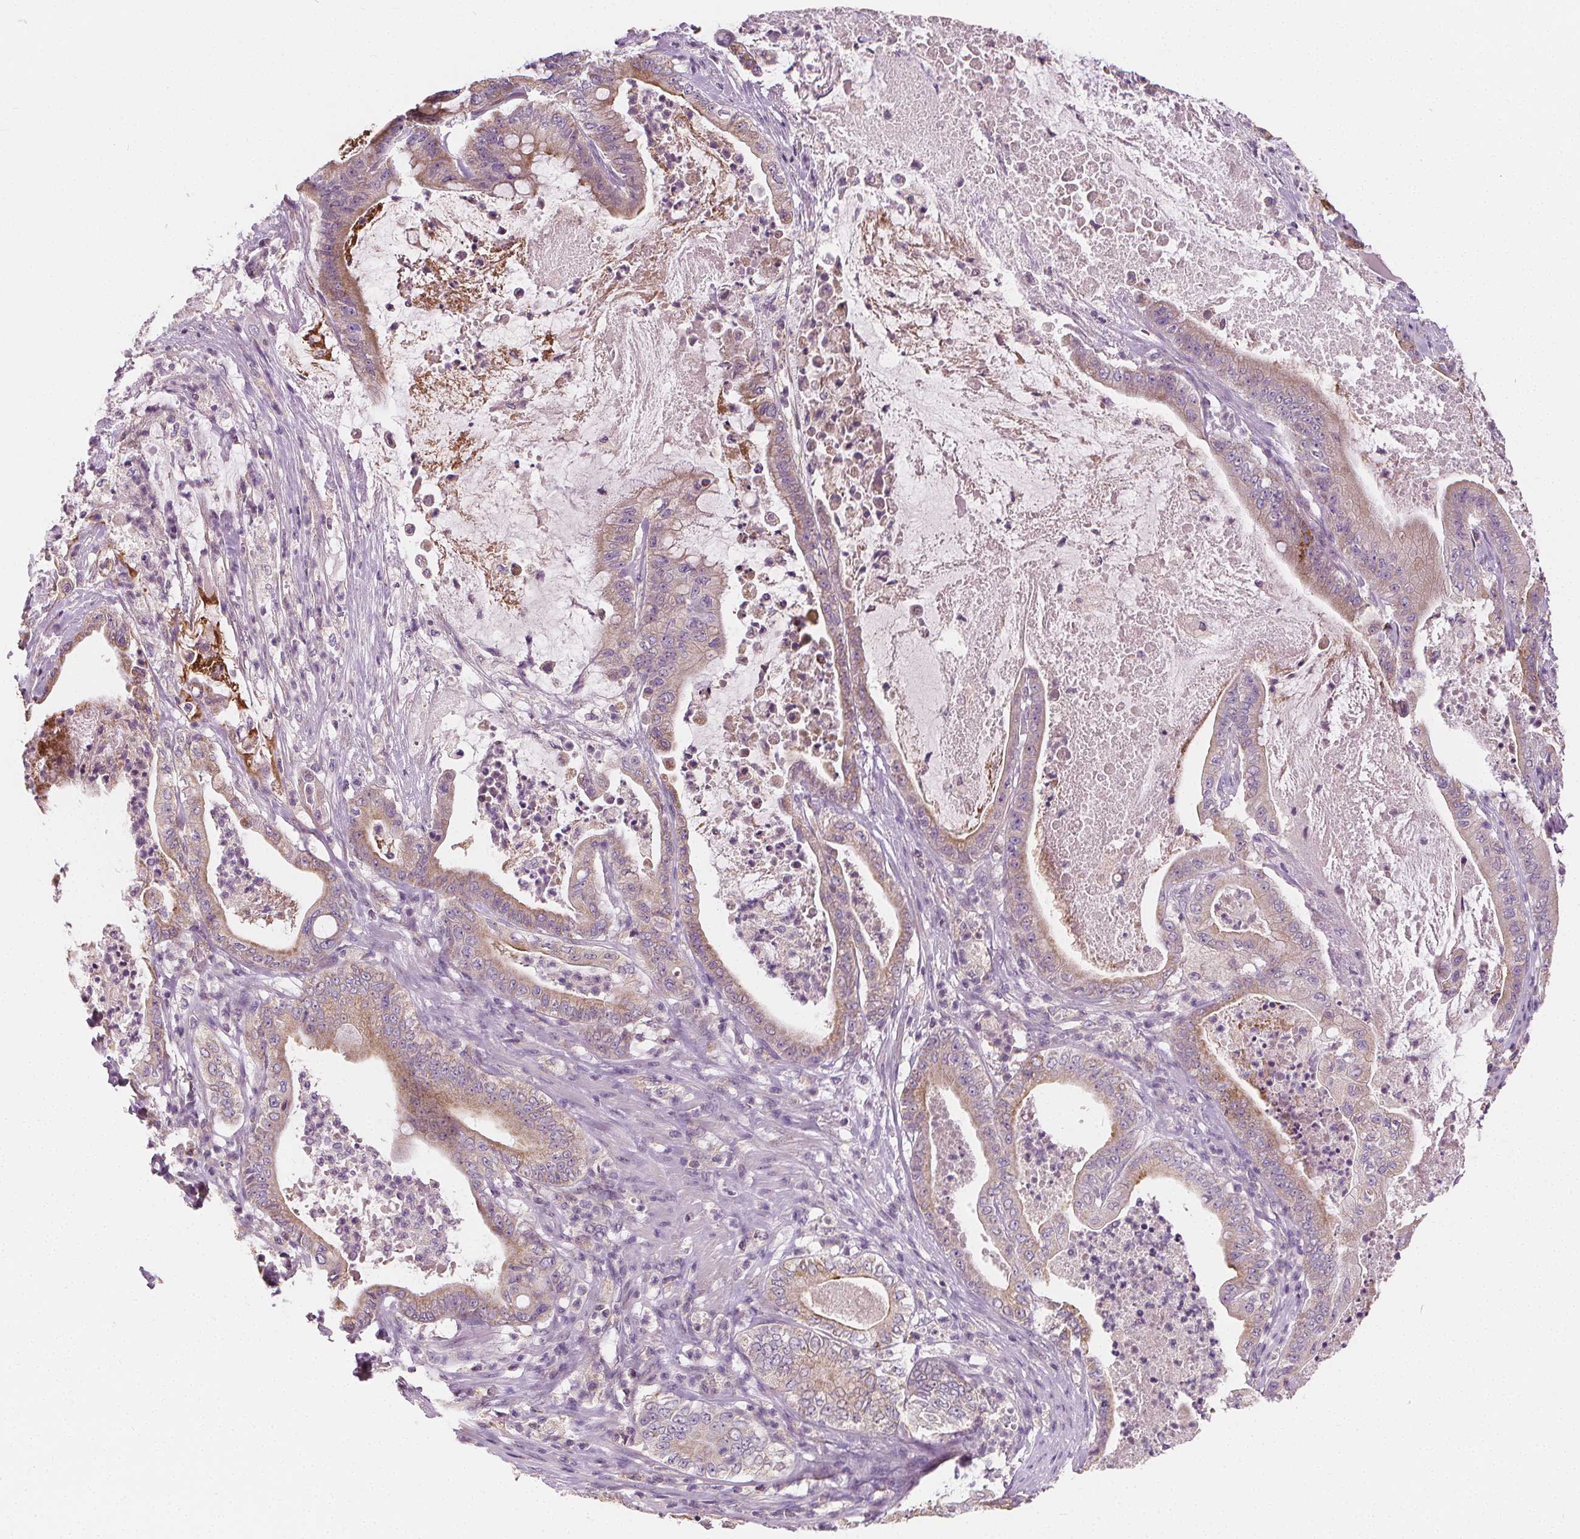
{"staining": {"intensity": "weak", "quantity": "25%-75%", "location": "cytoplasmic/membranous"}, "tissue": "pancreatic cancer", "cell_type": "Tumor cells", "image_type": "cancer", "snomed": [{"axis": "morphology", "description": "Adenocarcinoma, NOS"}, {"axis": "topography", "description": "Pancreas"}], "caption": "This is a photomicrograph of immunohistochemistry staining of pancreatic adenocarcinoma, which shows weak staining in the cytoplasmic/membranous of tumor cells.", "gene": "RAB20", "patient": {"sex": "male", "age": 71}}